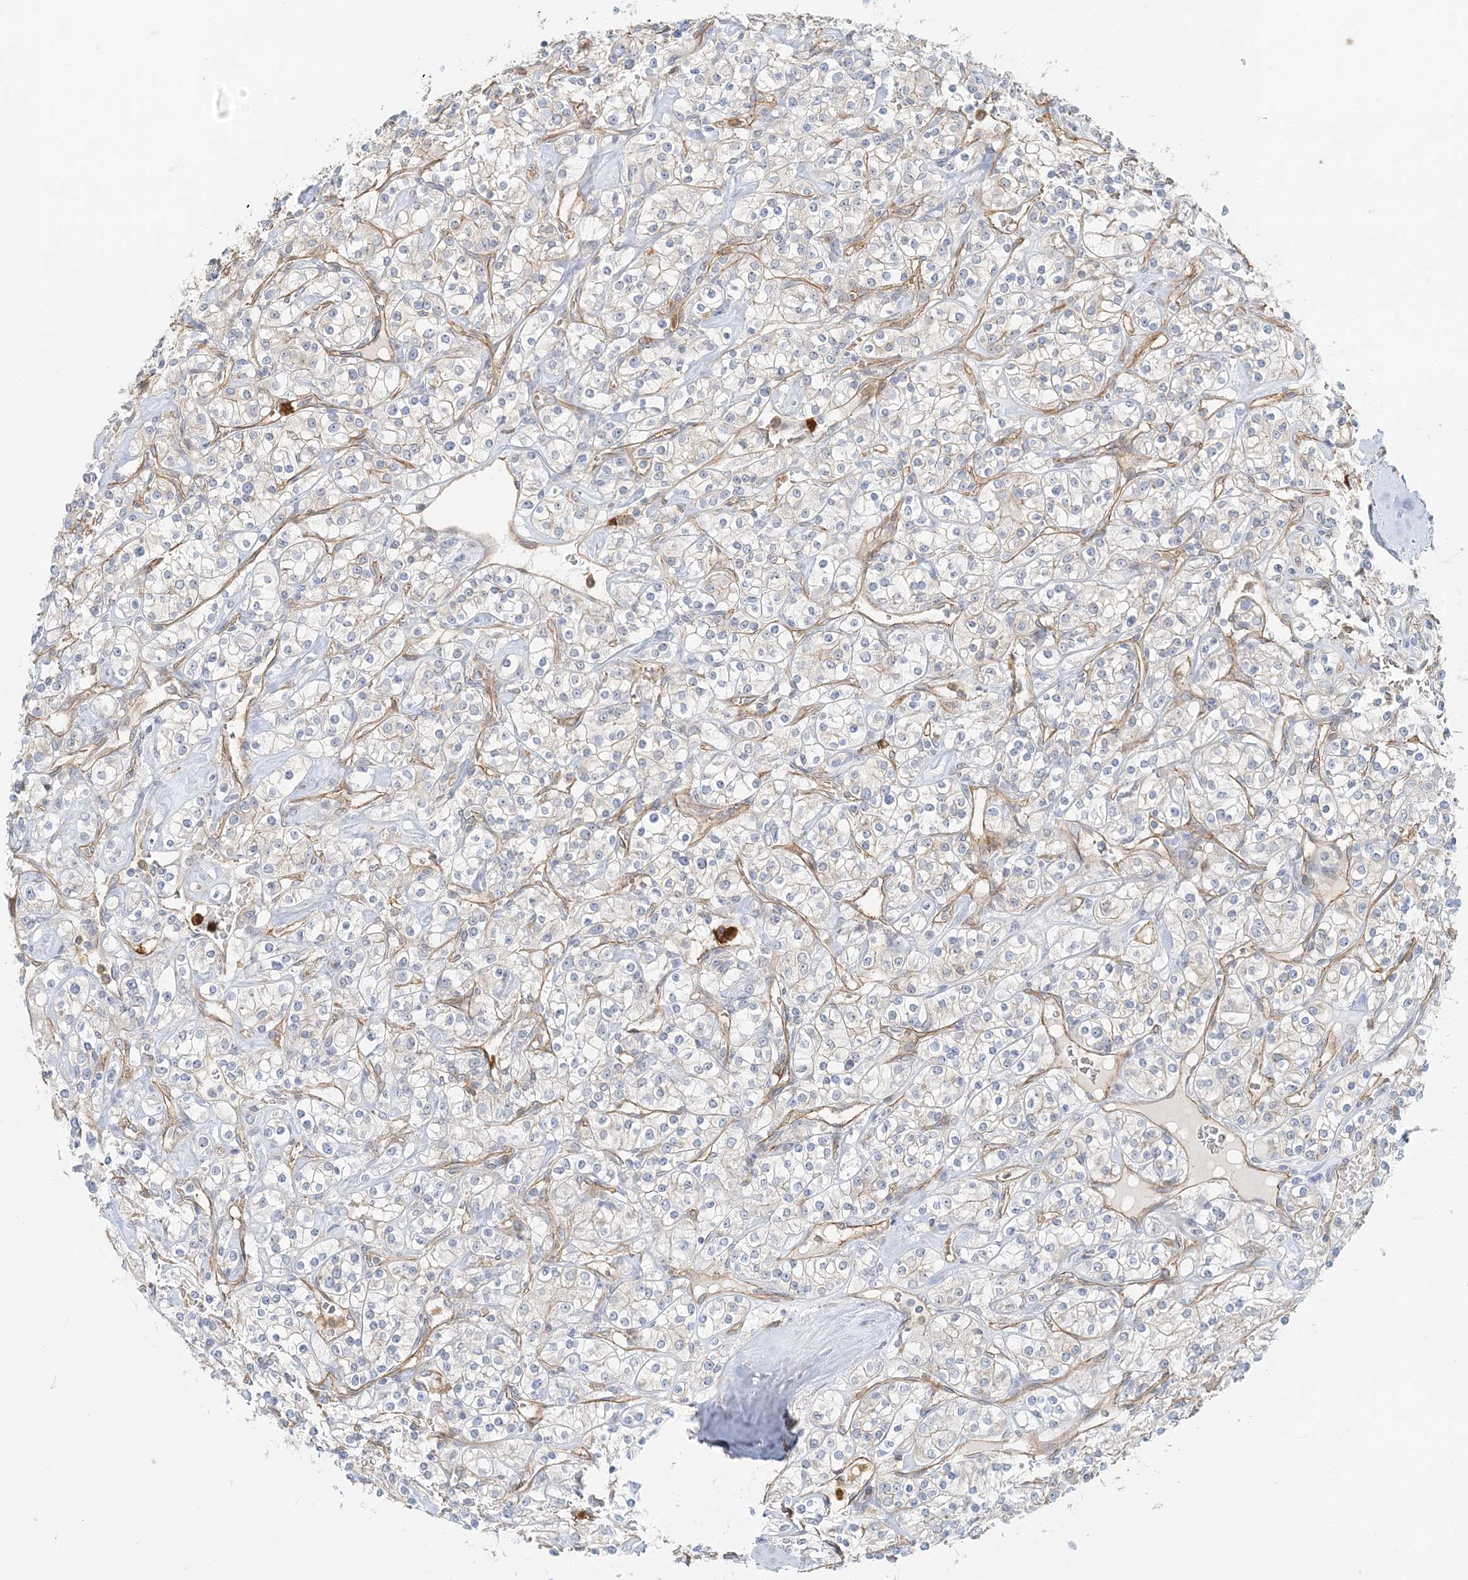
{"staining": {"intensity": "negative", "quantity": "none", "location": "none"}, "tissue": "renal cancer", "cell_type": "Tumor cells", "image_type": "cancer", "snomed": [{"axis": "morphology", "description": "Adenocarcinoma, NOS"}, {"axis": "topography", "description": "Kidney"}], "caption": "Immunohistochemical staining of human renal cancer (adenocarcinoma) demonstrates no significant positivity in tumor cells.", "gene": "DNAH1", "patient": {"sex": "male", "age": 77}}